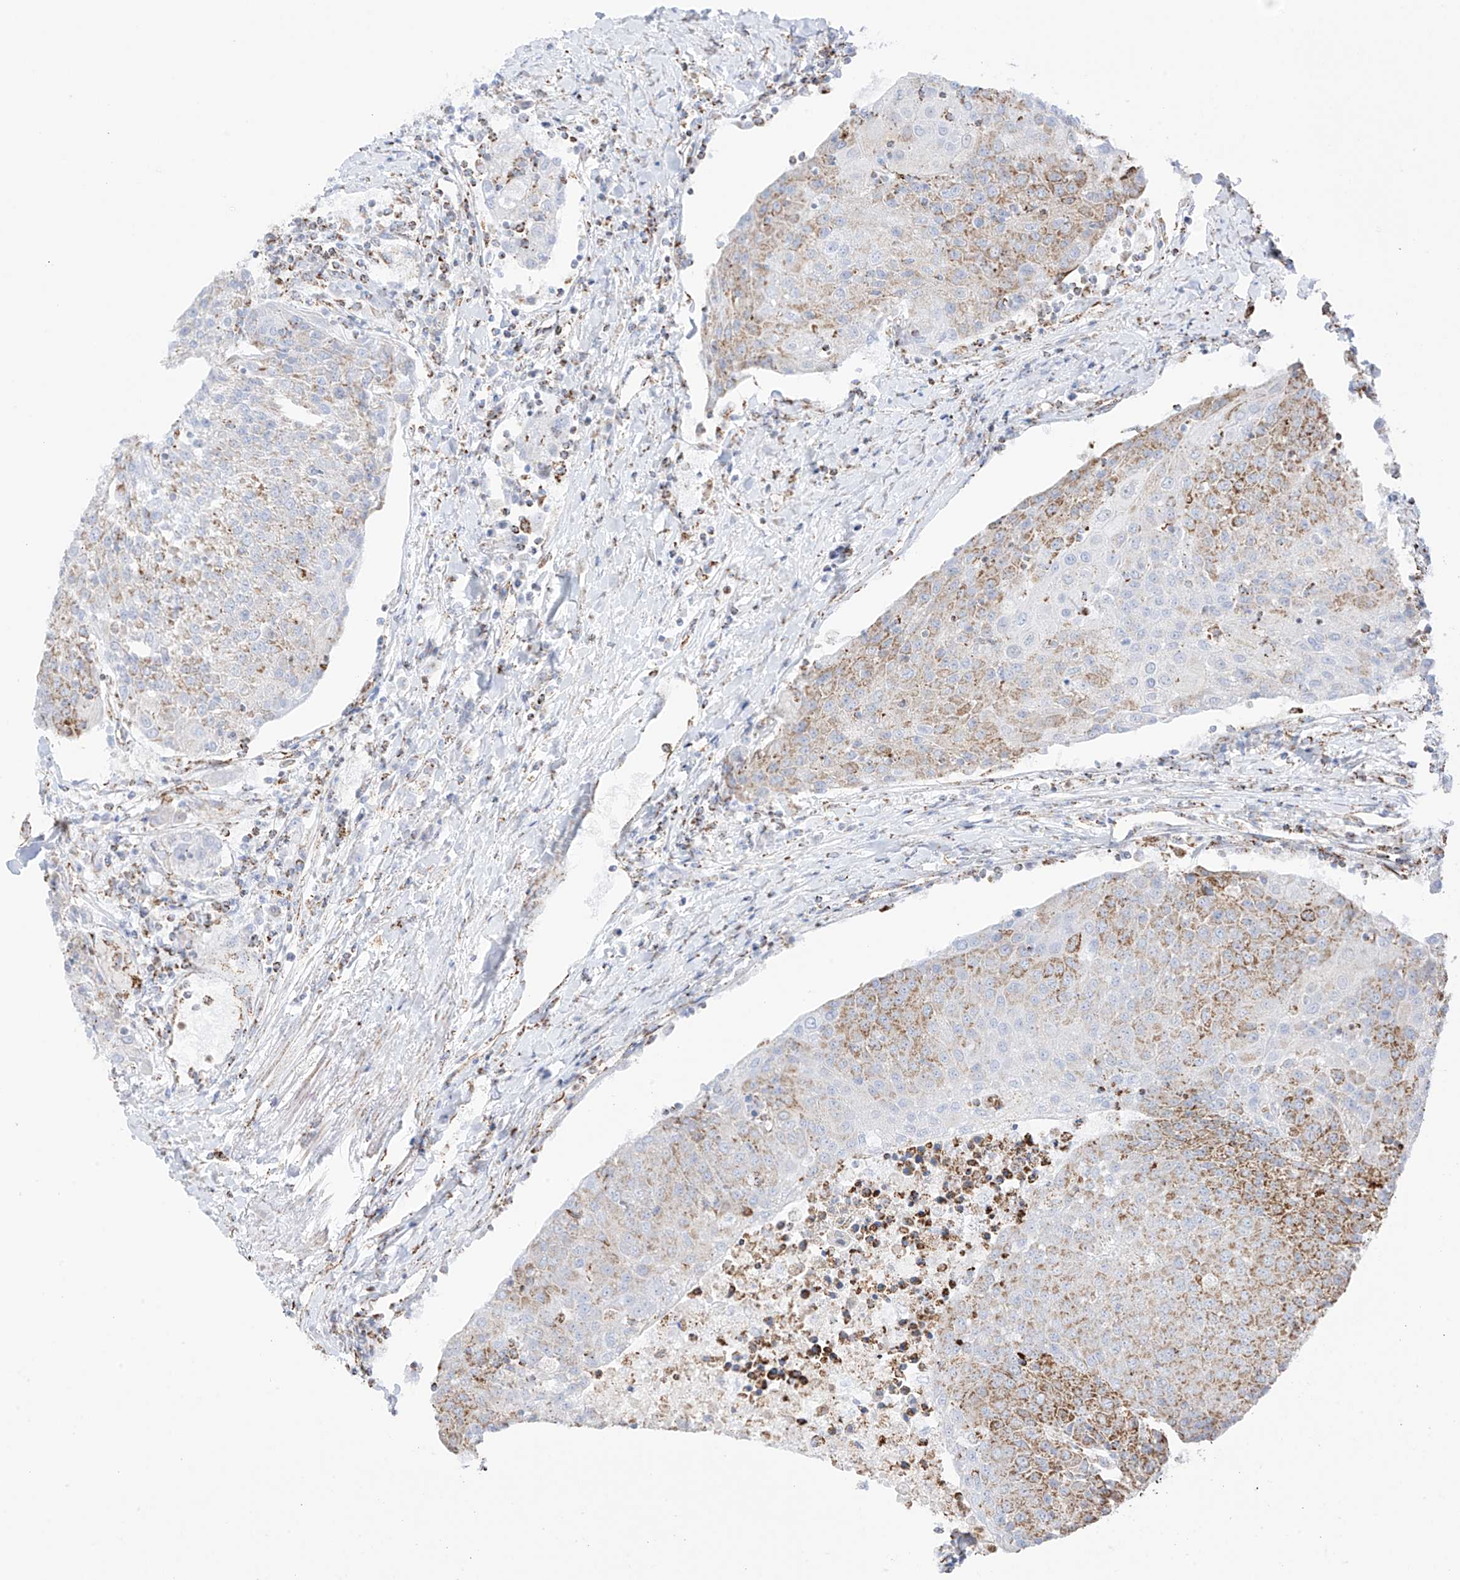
{"staining": {"intensity": "moderate", "quantity": "<25%", "location": "cytoplasmic/membranous"}, "tissue": "urothelial cancer", "cell_type": "Tumor cells", "image_type": "cancer", "snomed": [{"axis": "morphology", "description": "Urothelial carcinoma, High grade"}, {"axis": "topography", "description": "Urinary bladder"}], "caption": "Immunohistochemistry (IHC) image of urothelial cancer stained for a protein (brown), which reveals low levels of moderate cytoplasmic/membranous expression in approximately <25% of tumor cells.", "gene": "XKR3", "patient": {"sex": "female", "age": 85}}